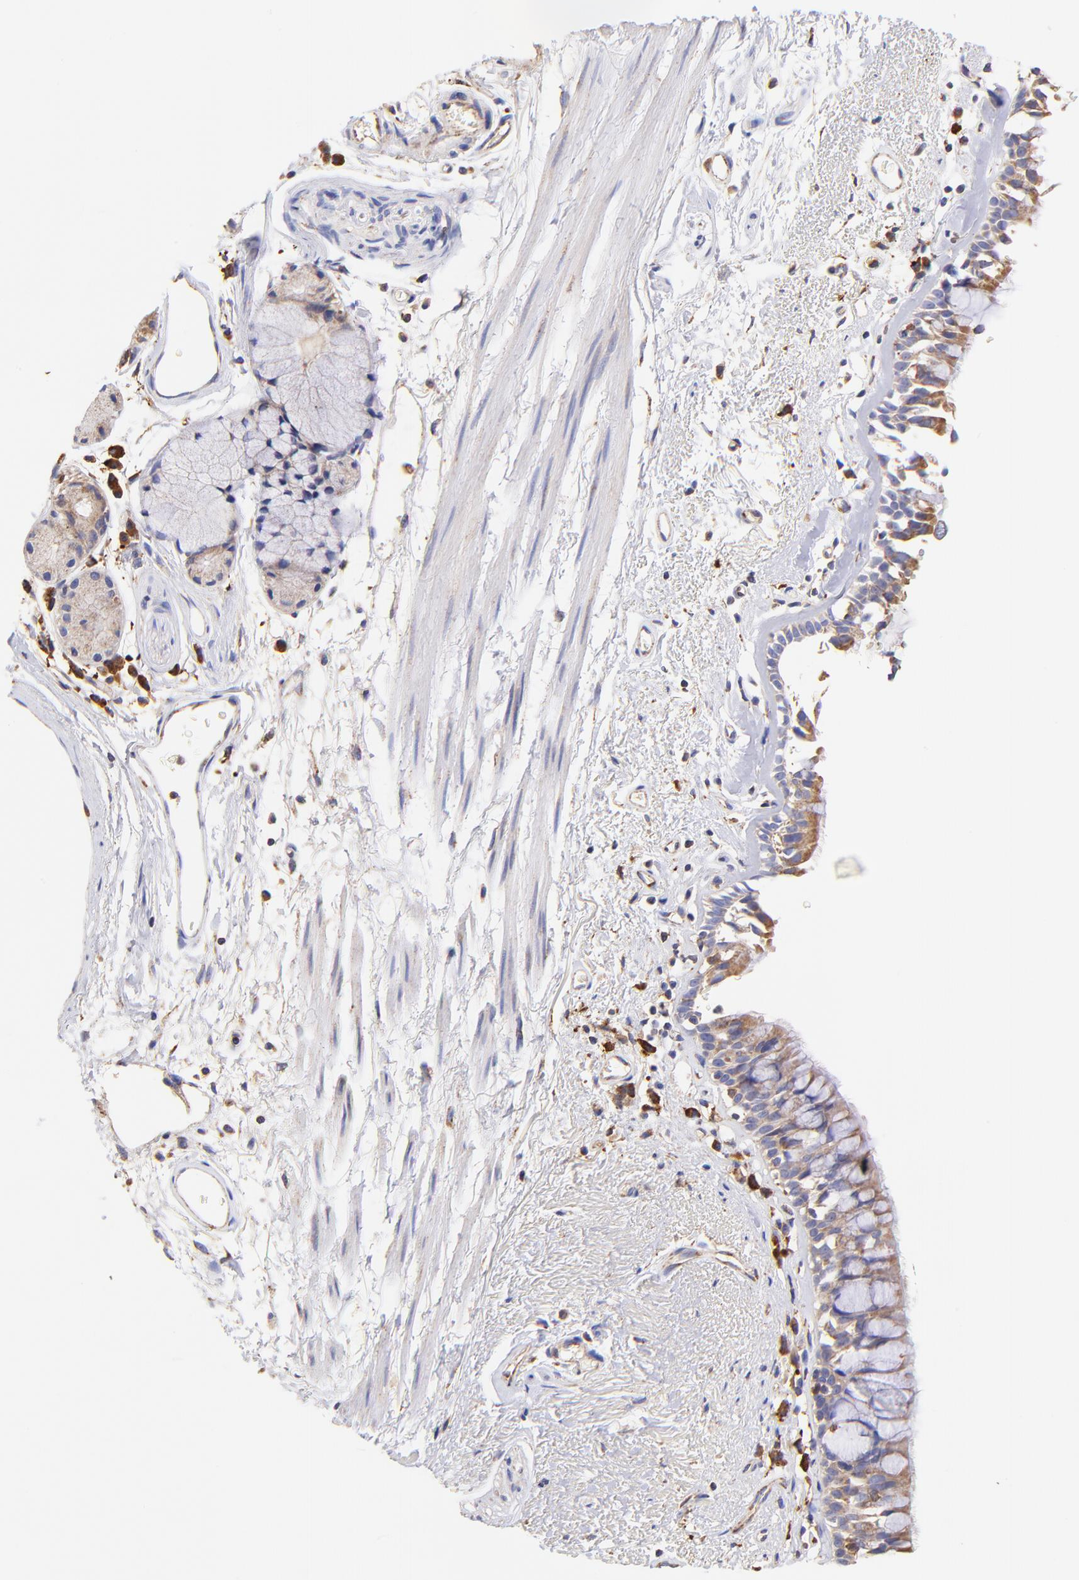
{"staining": {"intensity": "weak", "quantity": ">75%", "location": "cytoplasmic/membranous"}, "tissue": "bronchus", "cell_type": "Respiratory epithelial cells", "image_type": "normal", "snomed": [{"axis": "morphology", "description": "Normal tissue, NOS"}, {"axis": "morphology", "description": "Adenocarcinoma, NOS"}, {"axis": "topography", "description": "Bronchus"}, {"axis": "topography", "description": "Lung"}], "caption": "Immunohistochemistry micrograph of unremarkable bronchus stained for a protein (brown), which reveals low levels of weak cytoplasmic/membranous positivity in about >75% of respiratory epithelial cells.", "gene": "PREX1", "patient": {"sex": "male", "age": 71}}